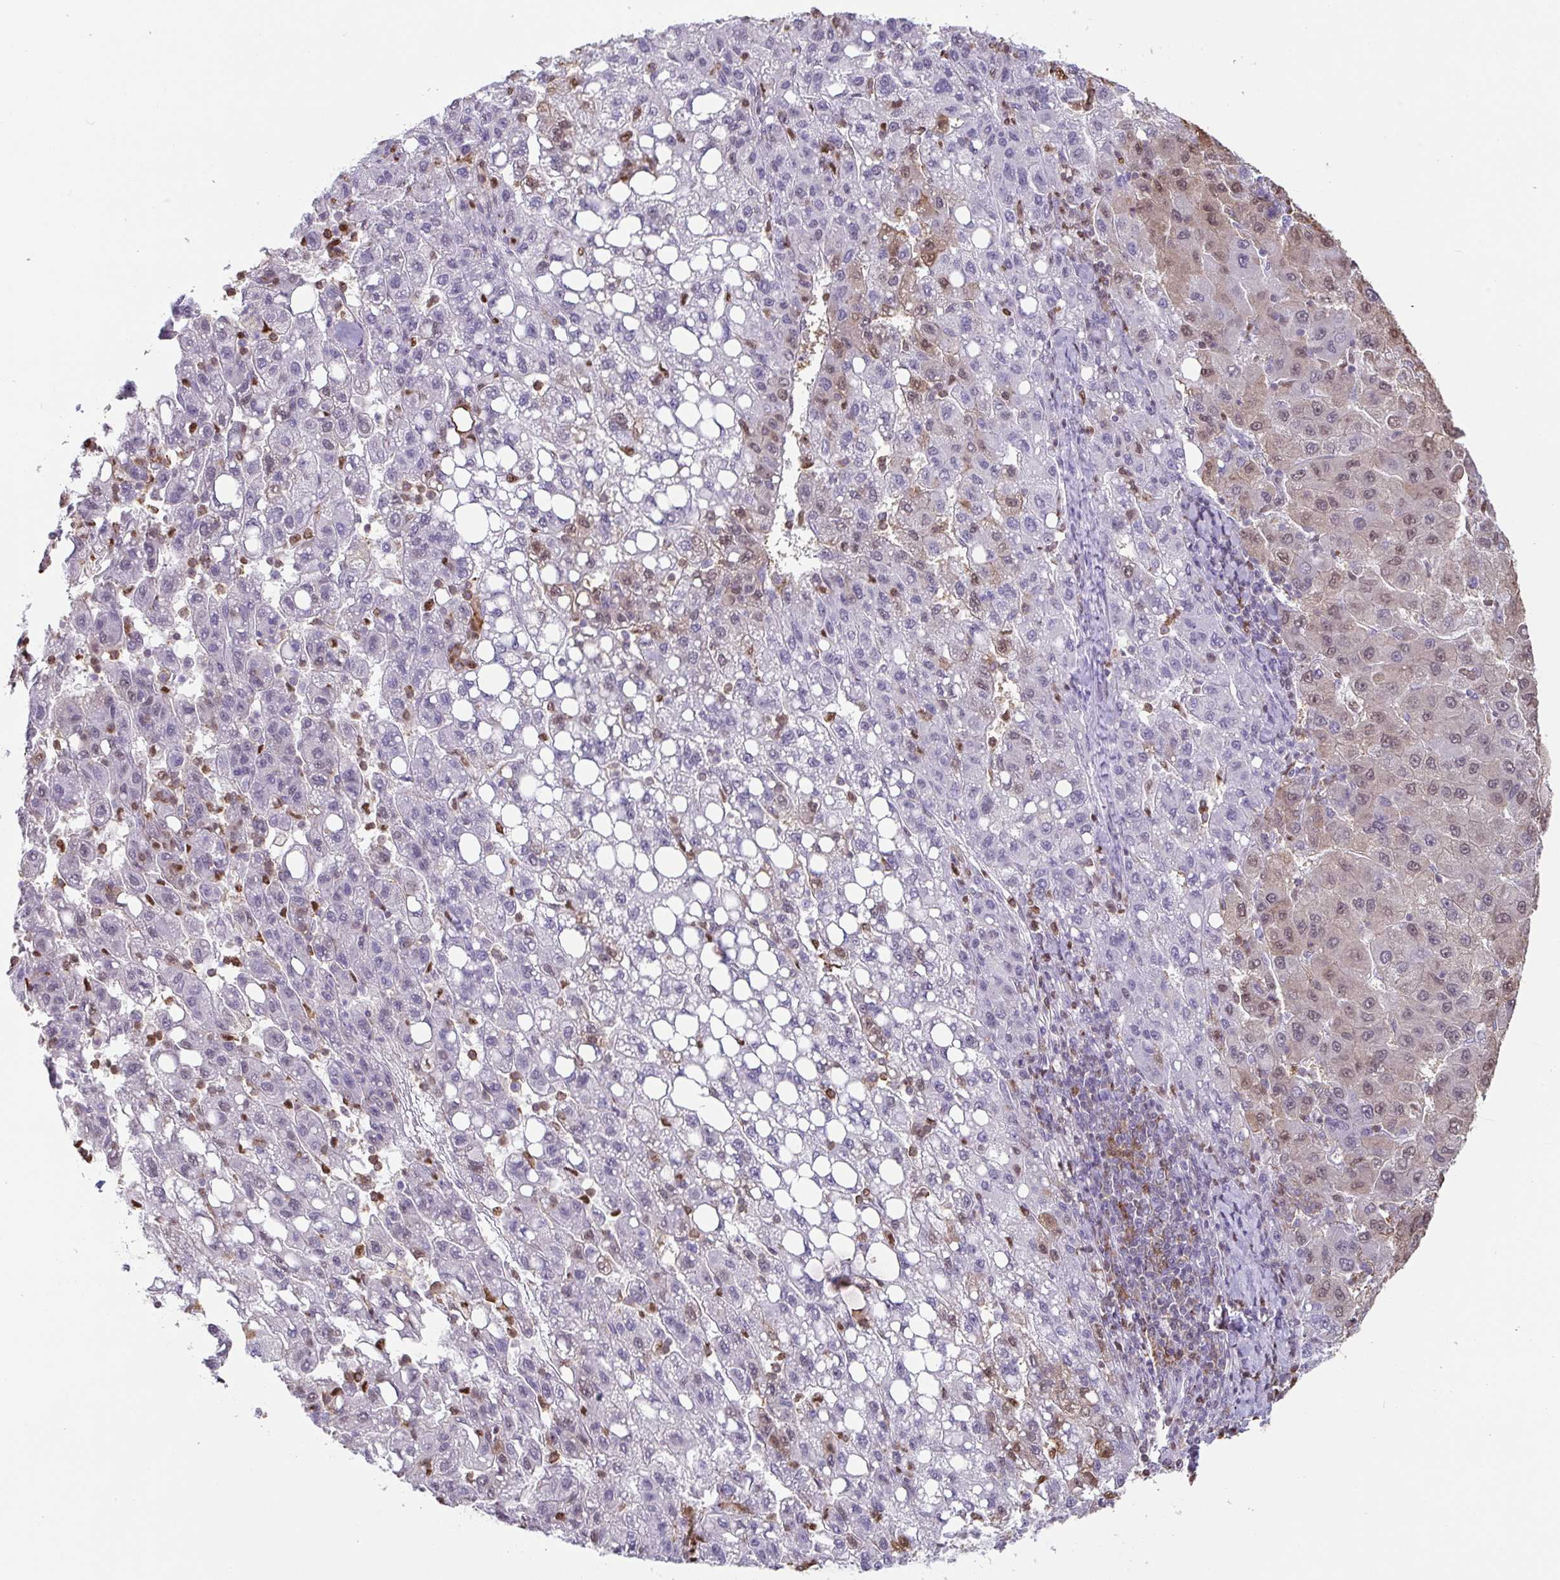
{"staining": {"intensity": "weak", "quantity": "25%-75%", "location": "cytoplasmic/membranous,nuclear"}, "tissue": "liver cancer", "cell_type": "Tumor cells", "image_type": "cancer", "snomed": [{"axis": "morphology", "description": "Carcinoma, Hepatocellular, NOS"}, {"axis": "topography", "description": "Liver"}], "caption": "Immunohistochemistry micrograph of liver hepatocellular carcinoma stained for a protein (brown), which displays low levels of weak cytoplasmic/membranous and nuclear positivity in approximately 25%-75% of tumor cells.", "gene": "BTBD10", "patient": {"sex": "female", "age": 82}}